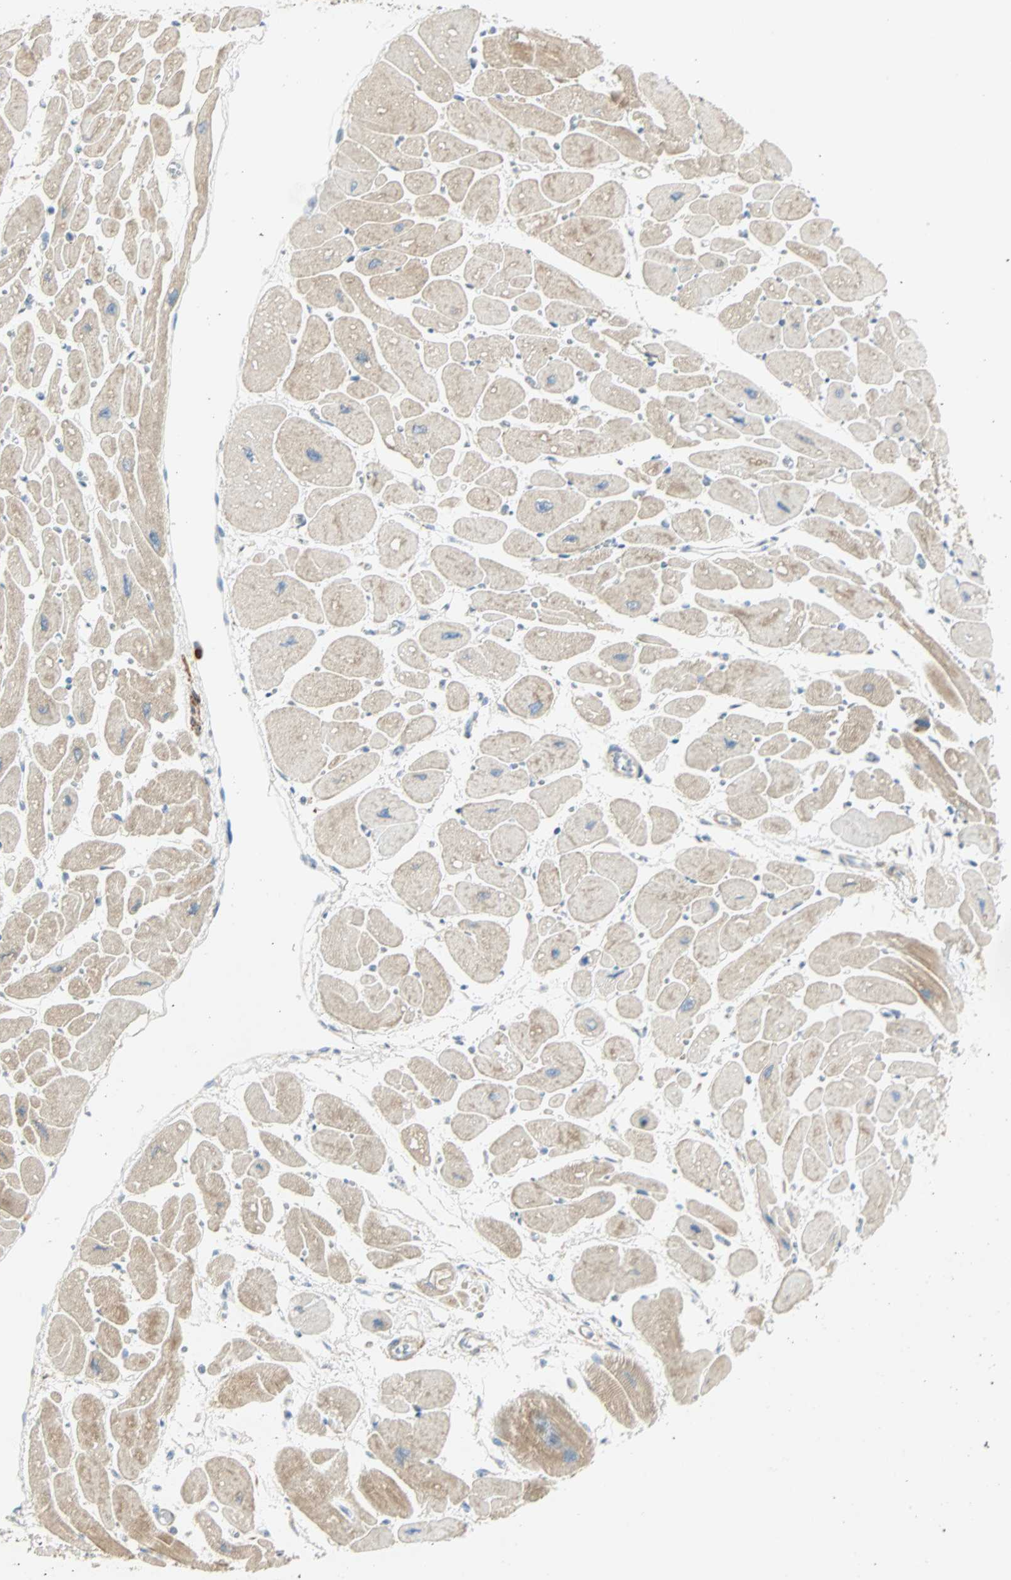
{"staining": {"intensity": "moderate", "quantity": "<25%", "location": "cytoplasmic/membranous"}, "tissue": "heart muscle", "cell_type": "Cardiomyocytes", "image_type": "normal", "snomed": [{"axis": "morphology", "description": "Normal tissue, NOS"}, {"axis": "topography", "description": "Heart"}], "caption": "This is a photomicrograph of immunohistochemistry (IHC) staining of normal heart muscle, which shows moderate positivity in the cytoplasmic/membranous of cardiomyocytes.", "gene": "FMNL1", "patient": {"sex": "female", "age": 54}}